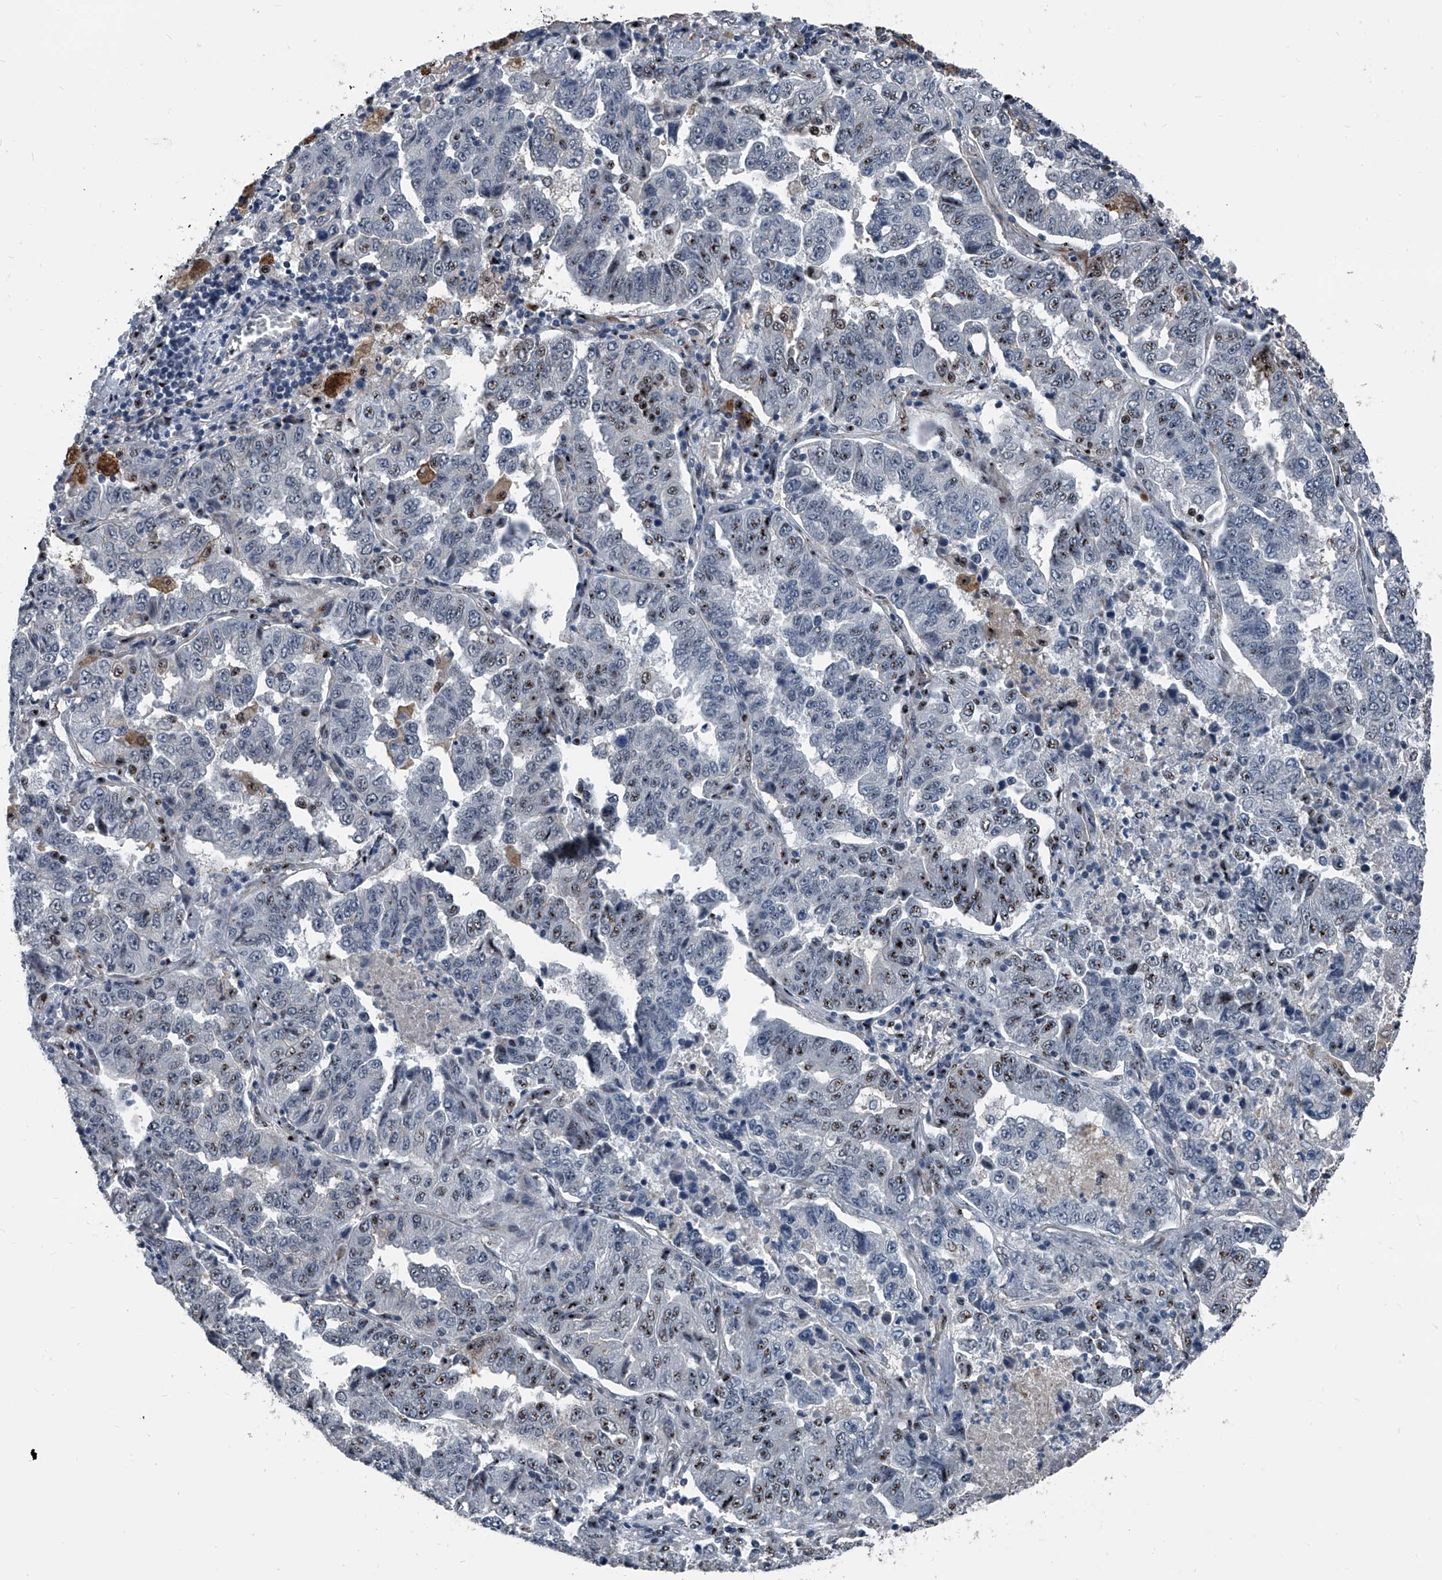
{"staining": {"intensity": "moderate", "quantity": "<25%", "location": "nuclear"}, "tissue": "lung cancer", "cell_type": "Tumor cells", "image_type": "cancer", "snomed": [{"axis": "morphology", "description": "Adenocarcinoma, NOS"}, {"axis": "topography", "description": "Lung"}], "caption": "Protein staining by immunohistochemistry (IHC) demonstrates moderate nuclear expression in approximately <25% of tumor cells in lung adenocarcinoma.", "gene": "MEN1", "patient": {"sex": "female", "age": 51}}